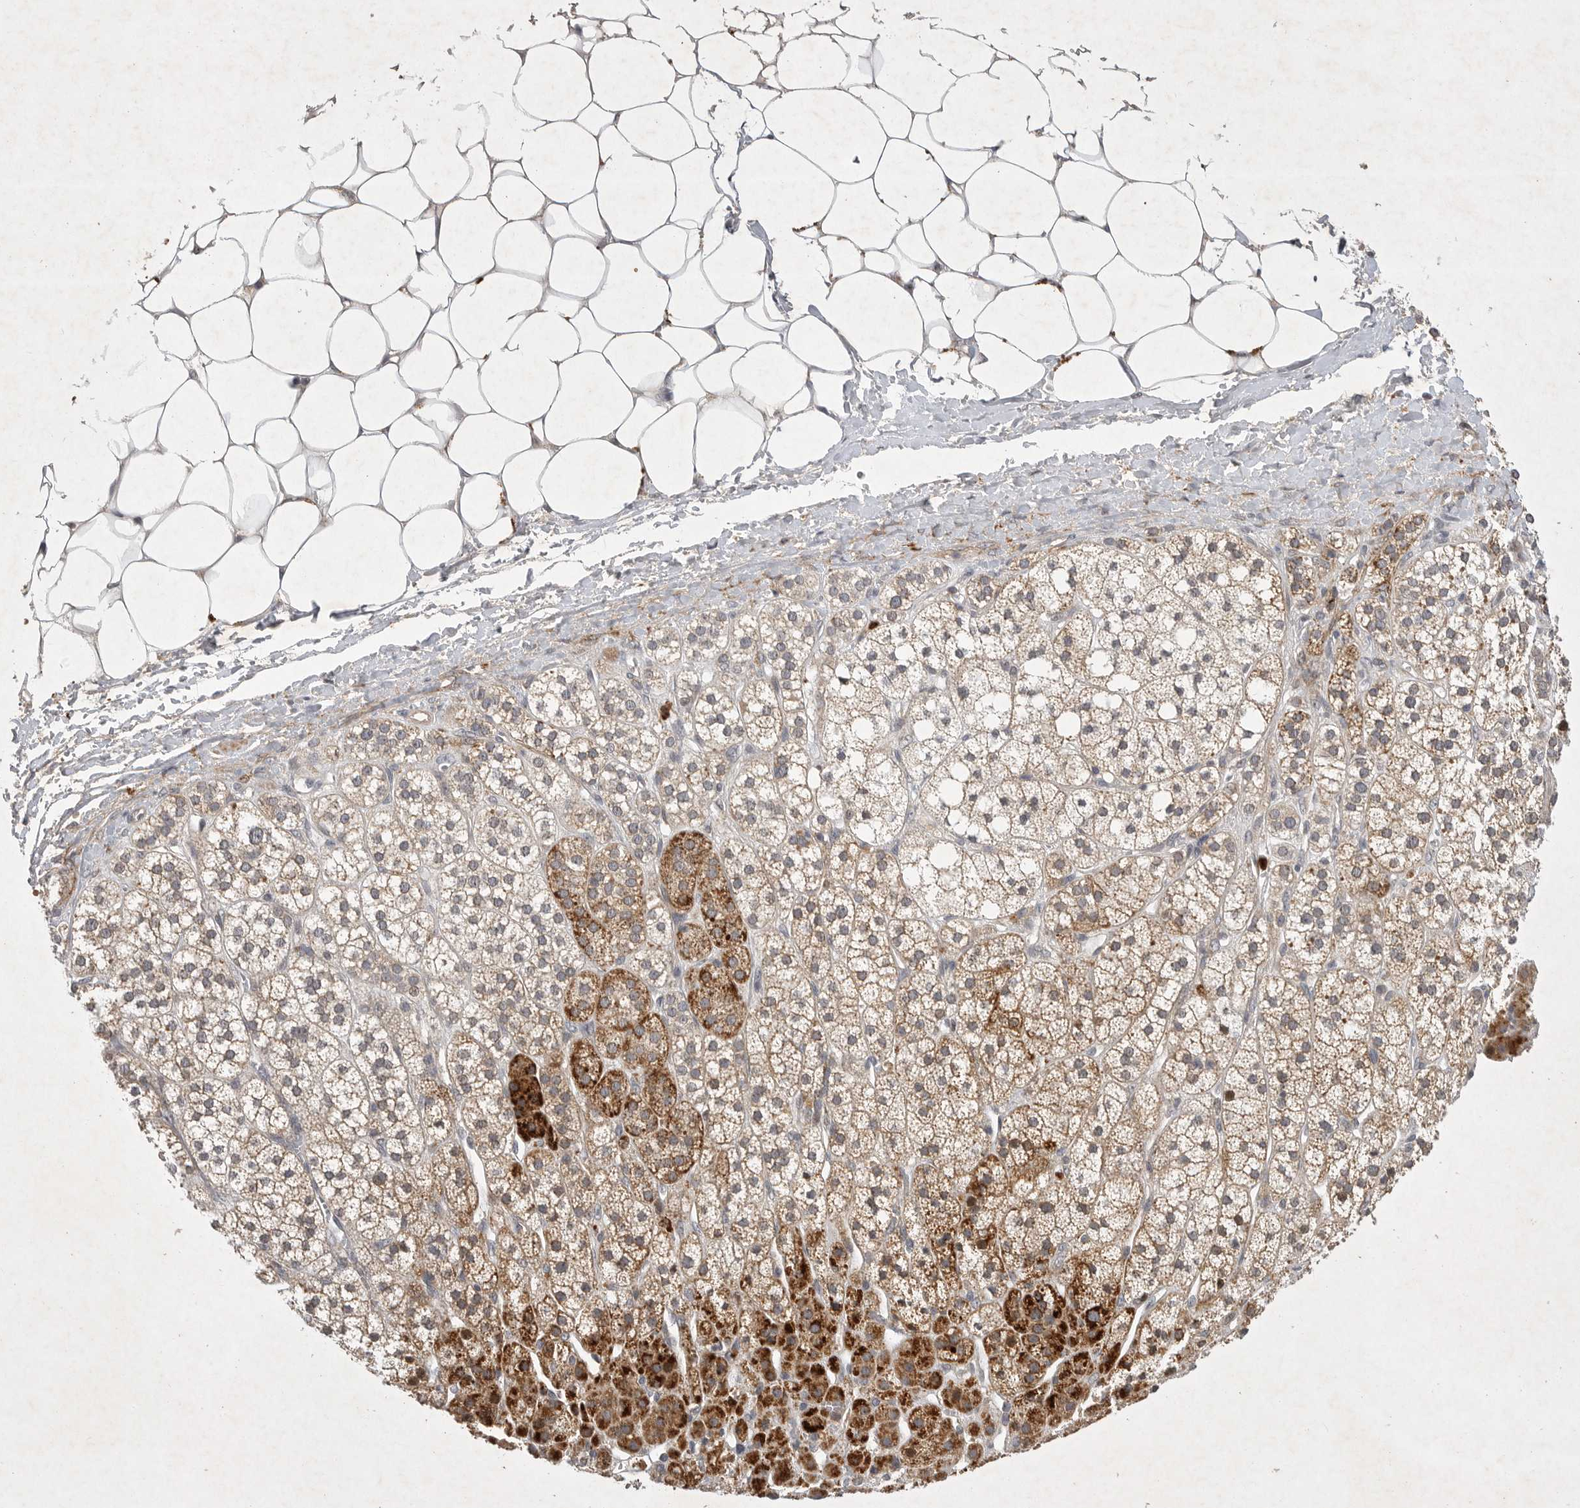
{"staining": {"intensity": "moderate", "quantity": ">75%", "location": "cytoplasmic/membranous"}, "tissue": "adrenal gland", "cell_type": "Glandular cells", "image_type": "normal", "snomed": [{"axis": "morphology", "description": "Normal tissue, NOS"}, {"axis": "topography", "description": "Adrenal gland"}], "caption": "Protein expression analysis of normal adrenal gland displays moderate cytoplasmic/membranous expression in approximately >75% of glandular cells. The staining was performed using DAB to visualize the protein expression in brown, while the nuclei were stained in blue with hematoxylin (Magnification: 20x).", "gene": "UBE3D", "patient": {"sex": "male", "age": 56}}